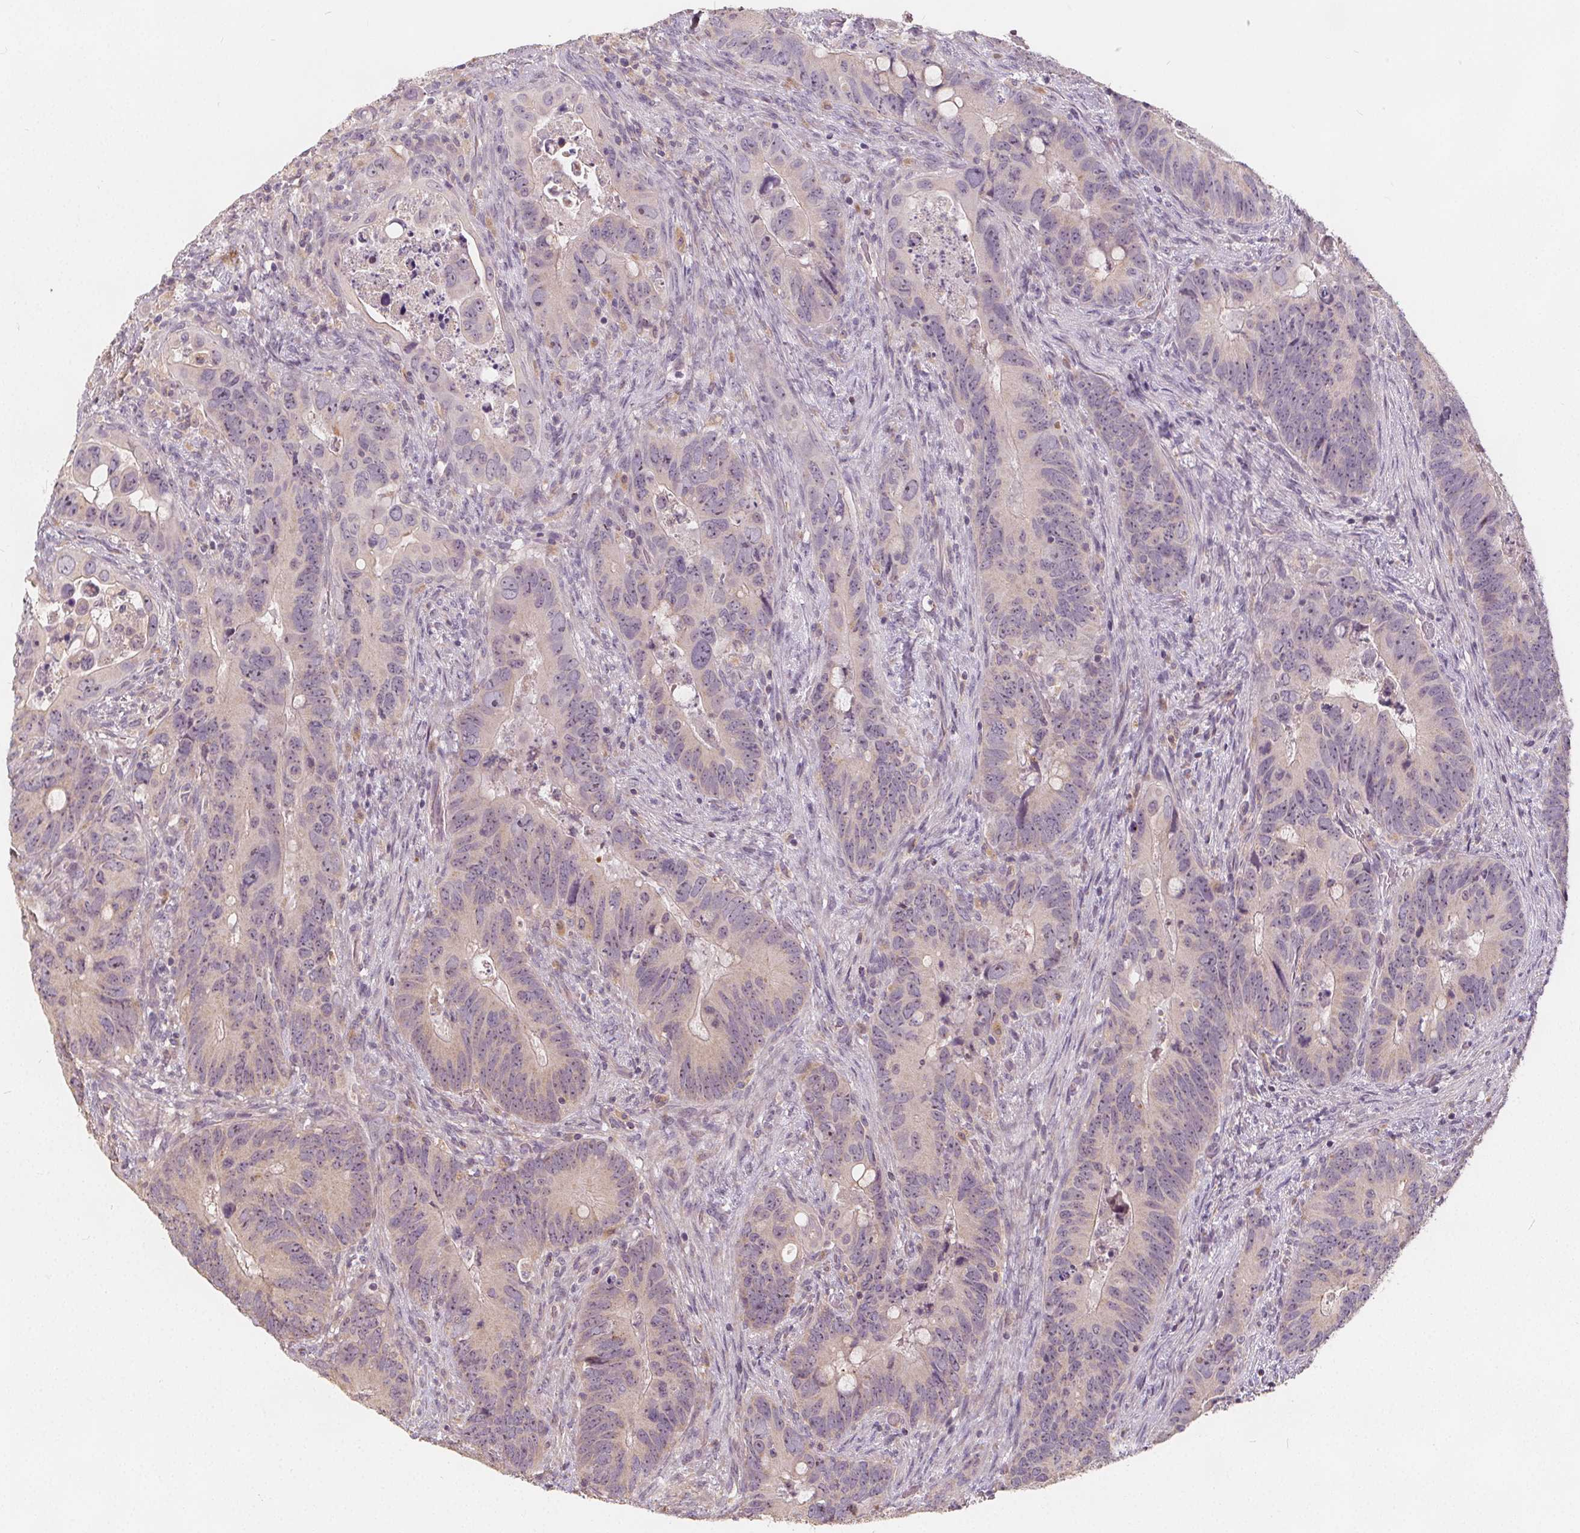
{"staining": {"intensity": "negative", "quantity": "none", "location": "none"}, "tissue": "colorectal cancer", "cell_type": "Tumor cells", "image_type": "cancer", "snomed": [{"axis": "morphology", "description": "Adenocarcinoma, NOS"}, {"axis": "topography", "description": "Rectum"}], "caption": "Immunohistochemistry micrograph of neoplastic tissue: human colorectal cancer (adenocarcinoma) stained with DAB (3,3'-diaminobenzidine) displays no significant protein staining in tumor cells.", "gene": "DRC3", "patient": {"sex": "male", "age": 78}}